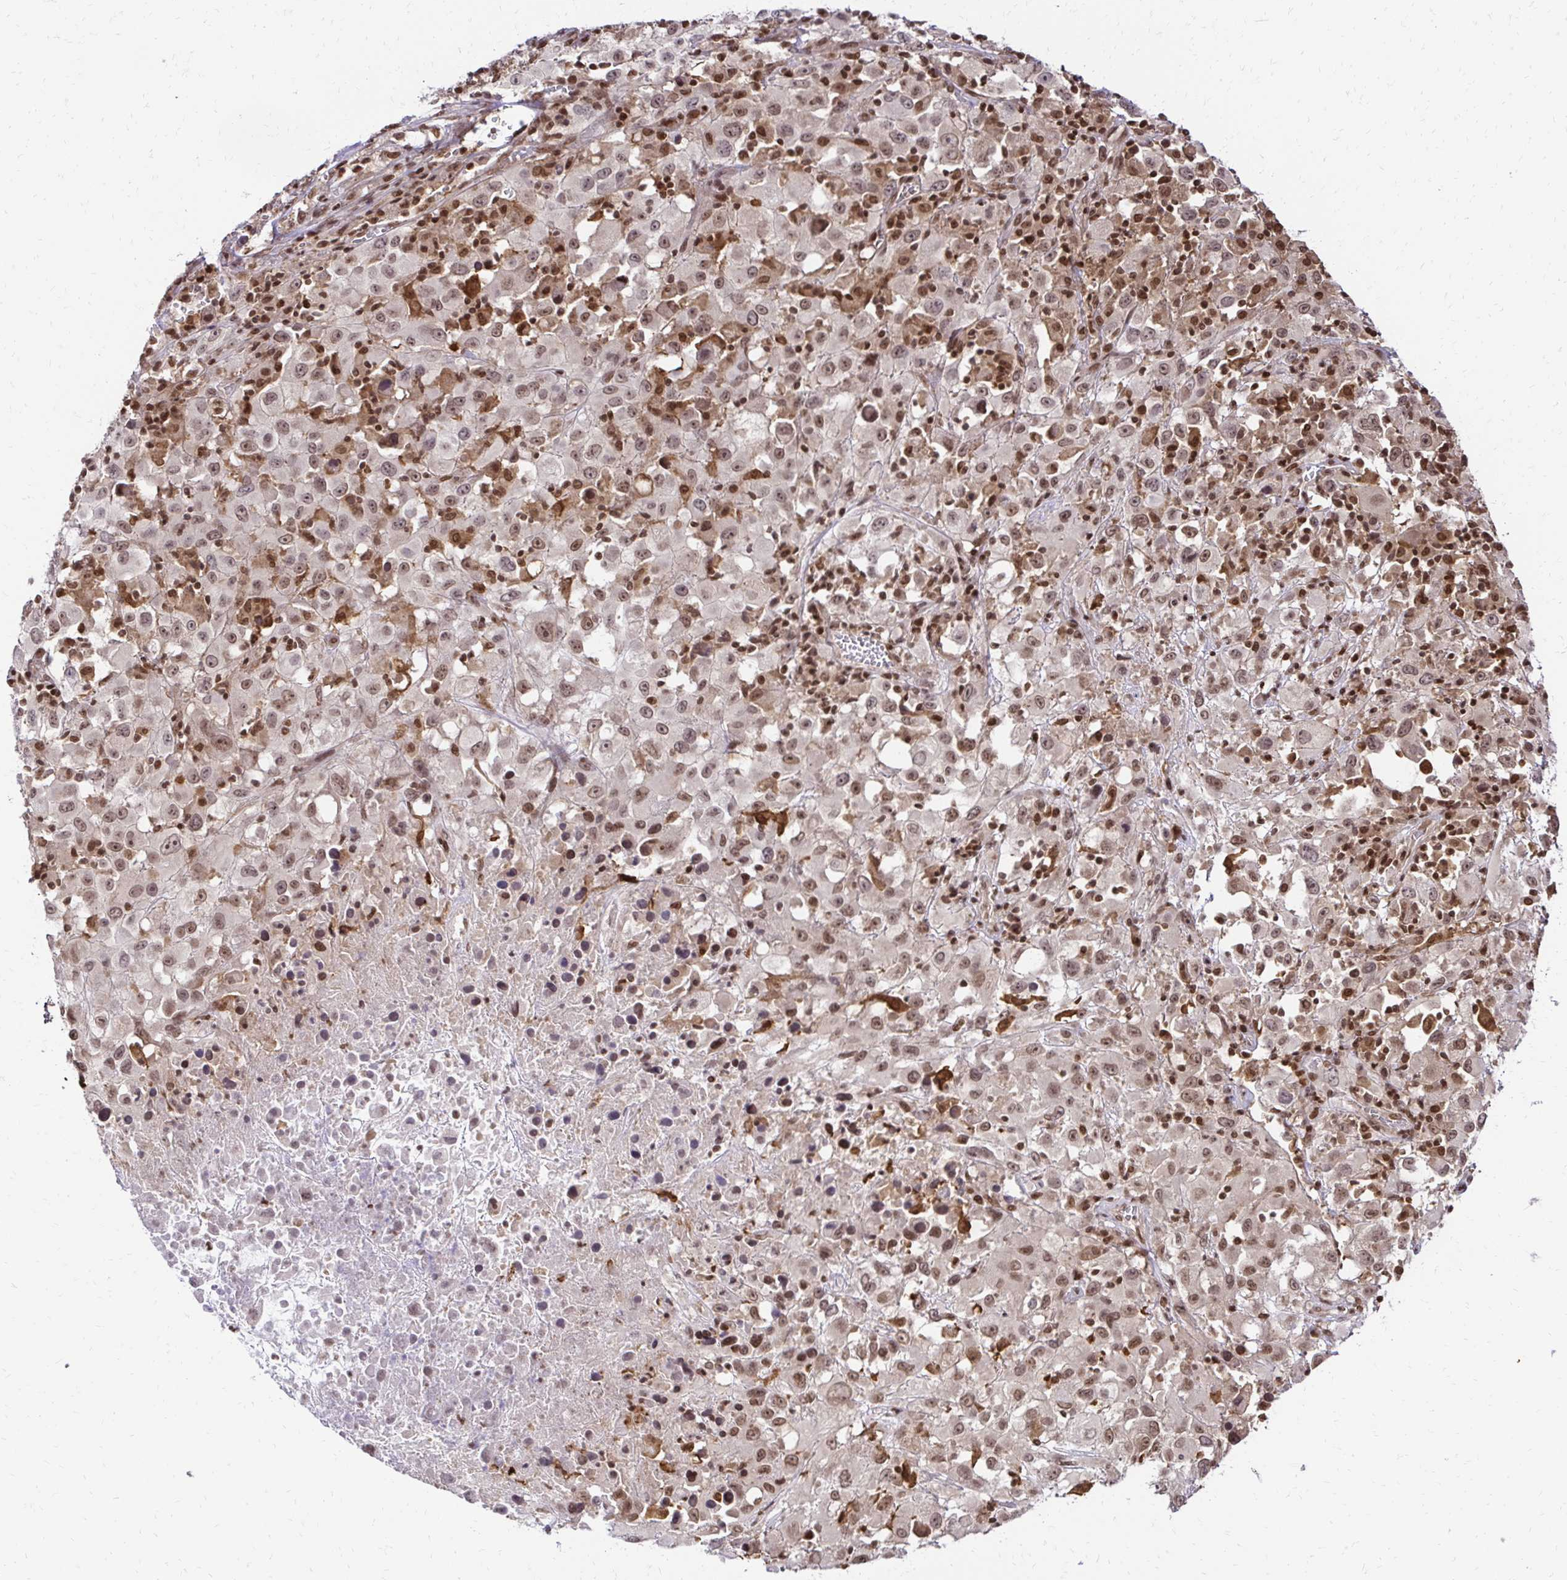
{"staining": {"intensity": "weak", "quantity": ">75%", "location": "nuclear"}, "tissue": "melanoma", "cell_type": "Tumor cells", "image_type": "cancer", "snomed": [{"axis": "morphology", "description": "Malignant melanoma, Metastatic site"}, {"axis": "topography", "description": "Soft tissue"}], "caption": "Immunohistochemical staining of human malignant melanoma (metastatic site) reveals low levels of weak nuclear positivity in about >75% of tumor cells.", "gene": "GLYR1", "patient": {"sex": "male", "age": 50}}